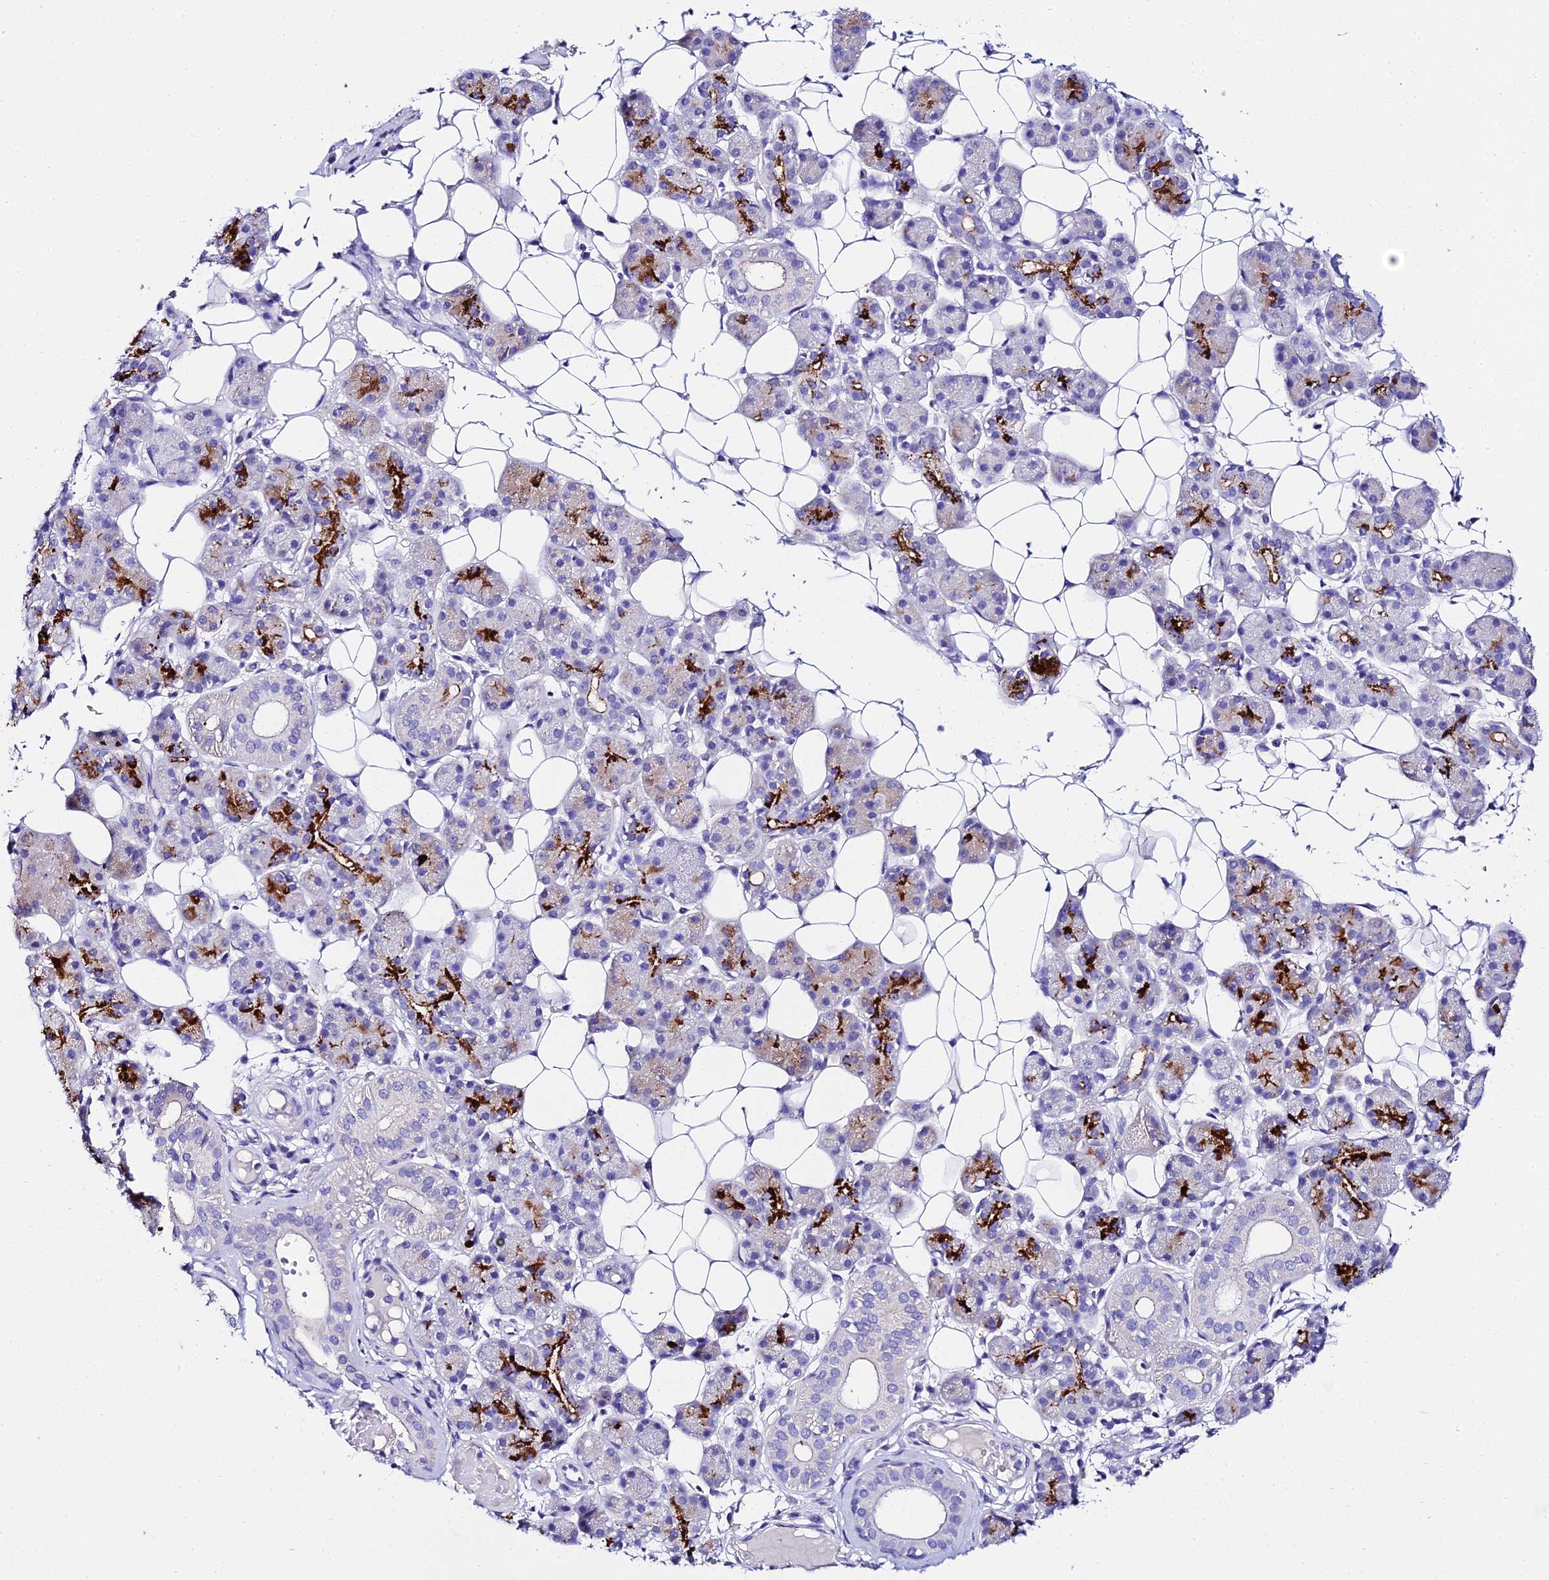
{"staining": {"intensity": "strong", "quantity": "<25%", "location": "cytoplasmic/membranous"}, "tissue": "salivary gland", "cell_type": "Glandular cells", "image_type": "normal", "snomed": [{"axis": "morphology", "description": "Normal tissue, NOS"}, {"axis": "topography", "description": "Salivary gland"}], "caption": "DAB immunohistochemical staining of normal salivary gland demonstrates strong cytoplasmic/membranous protein staining in approximately <25% of glandular cells.", "gene": "TMEM117", "patient": {"sex": "female", "age": 33}}